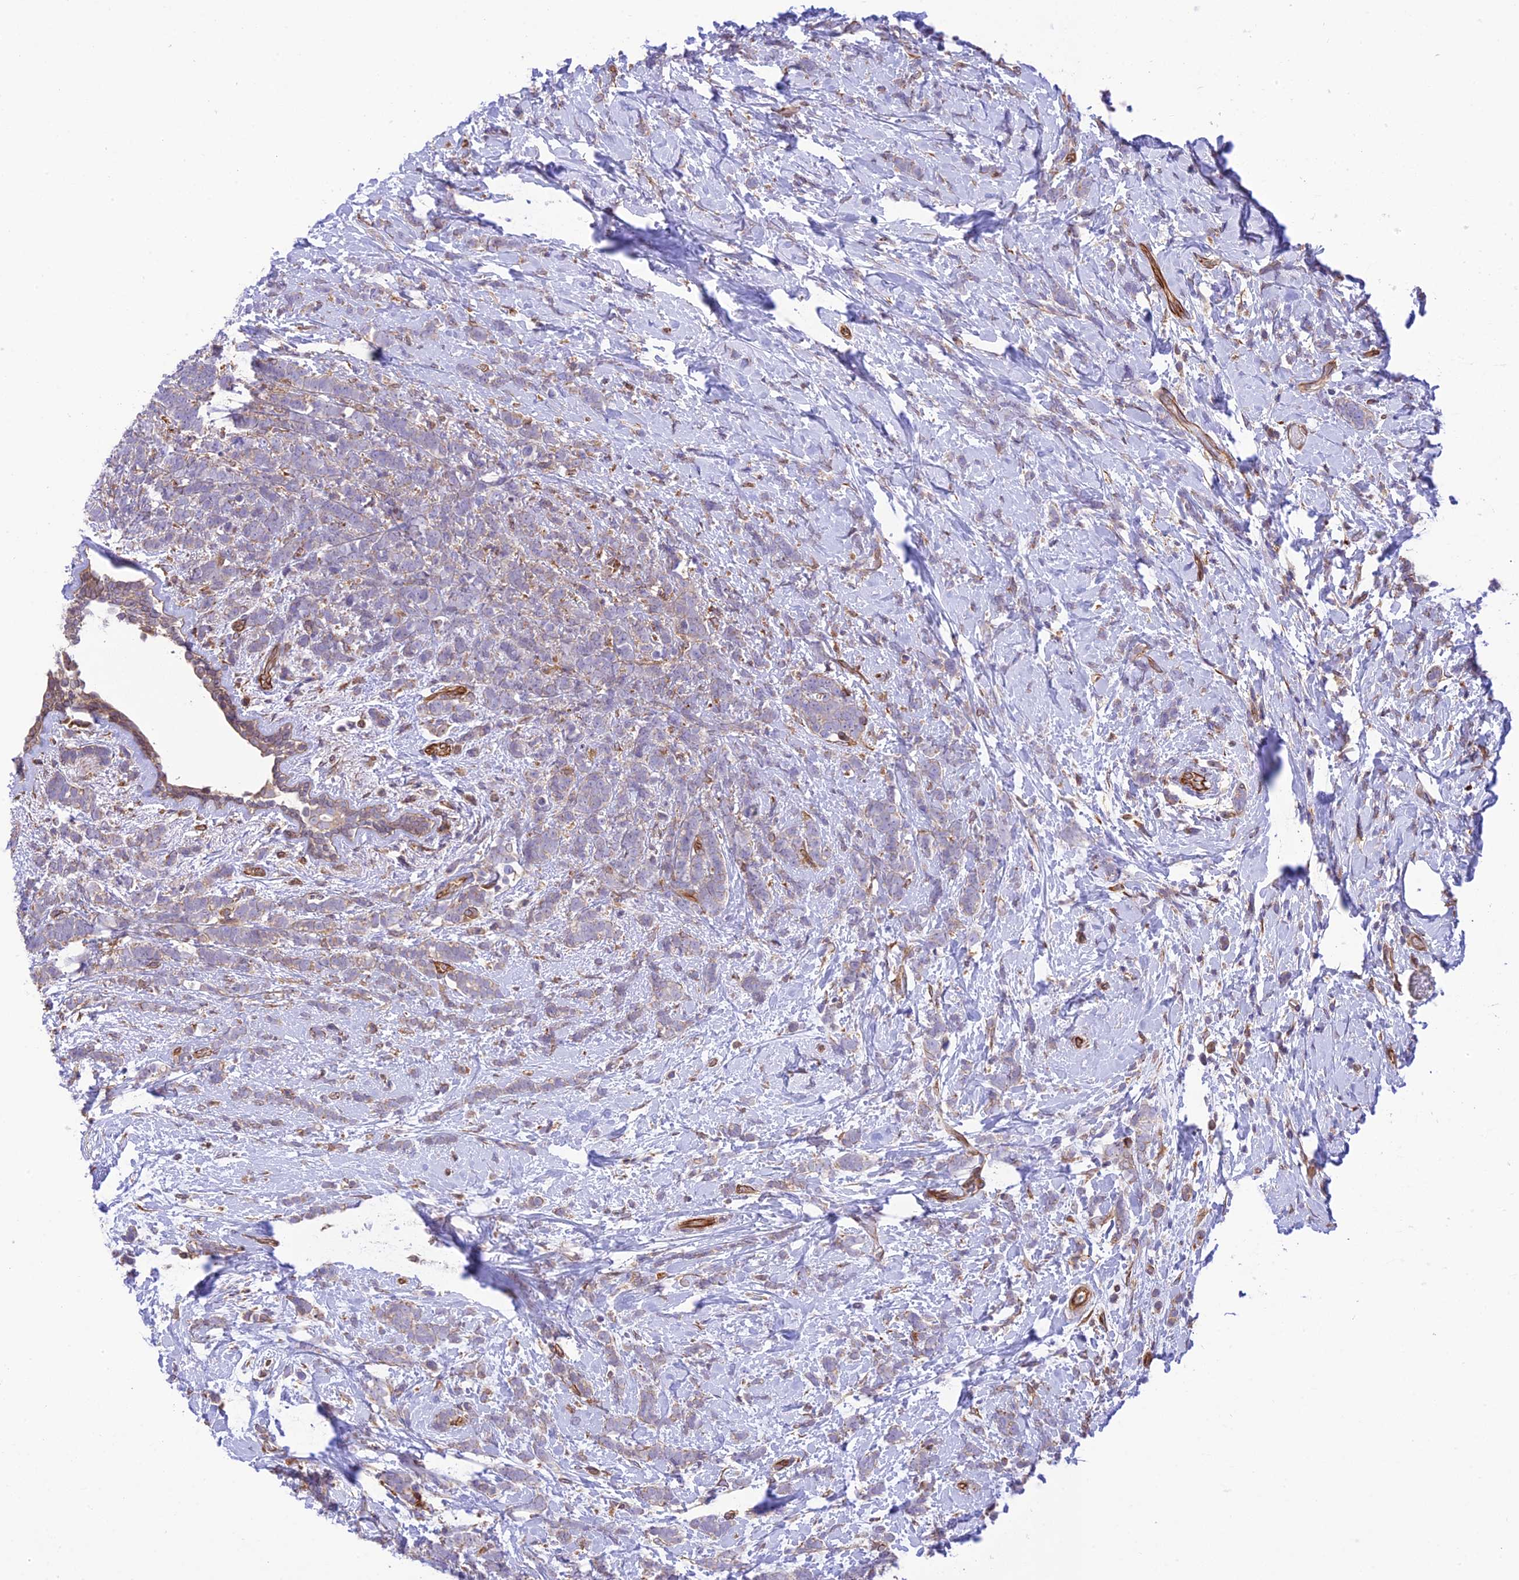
{"staining": {"intensity": "negative", "quantity": "none", "location": "none"}, "tissue": "breast cancer", "cell_type": "Tumor cells", "image_type": "cancer", "snomed": [{"axis": "morphology", "description": "Lobular carcinoma"}, {"axis": "topography", "description": "Breast"}], "caption": "Breast cancer (lobular carcinoma) was stained to show a protein in brown. There is no significant expression in tumor cells.", "gene": "EXOC3L4", "patient": {"sex": "female", "age": 58}}